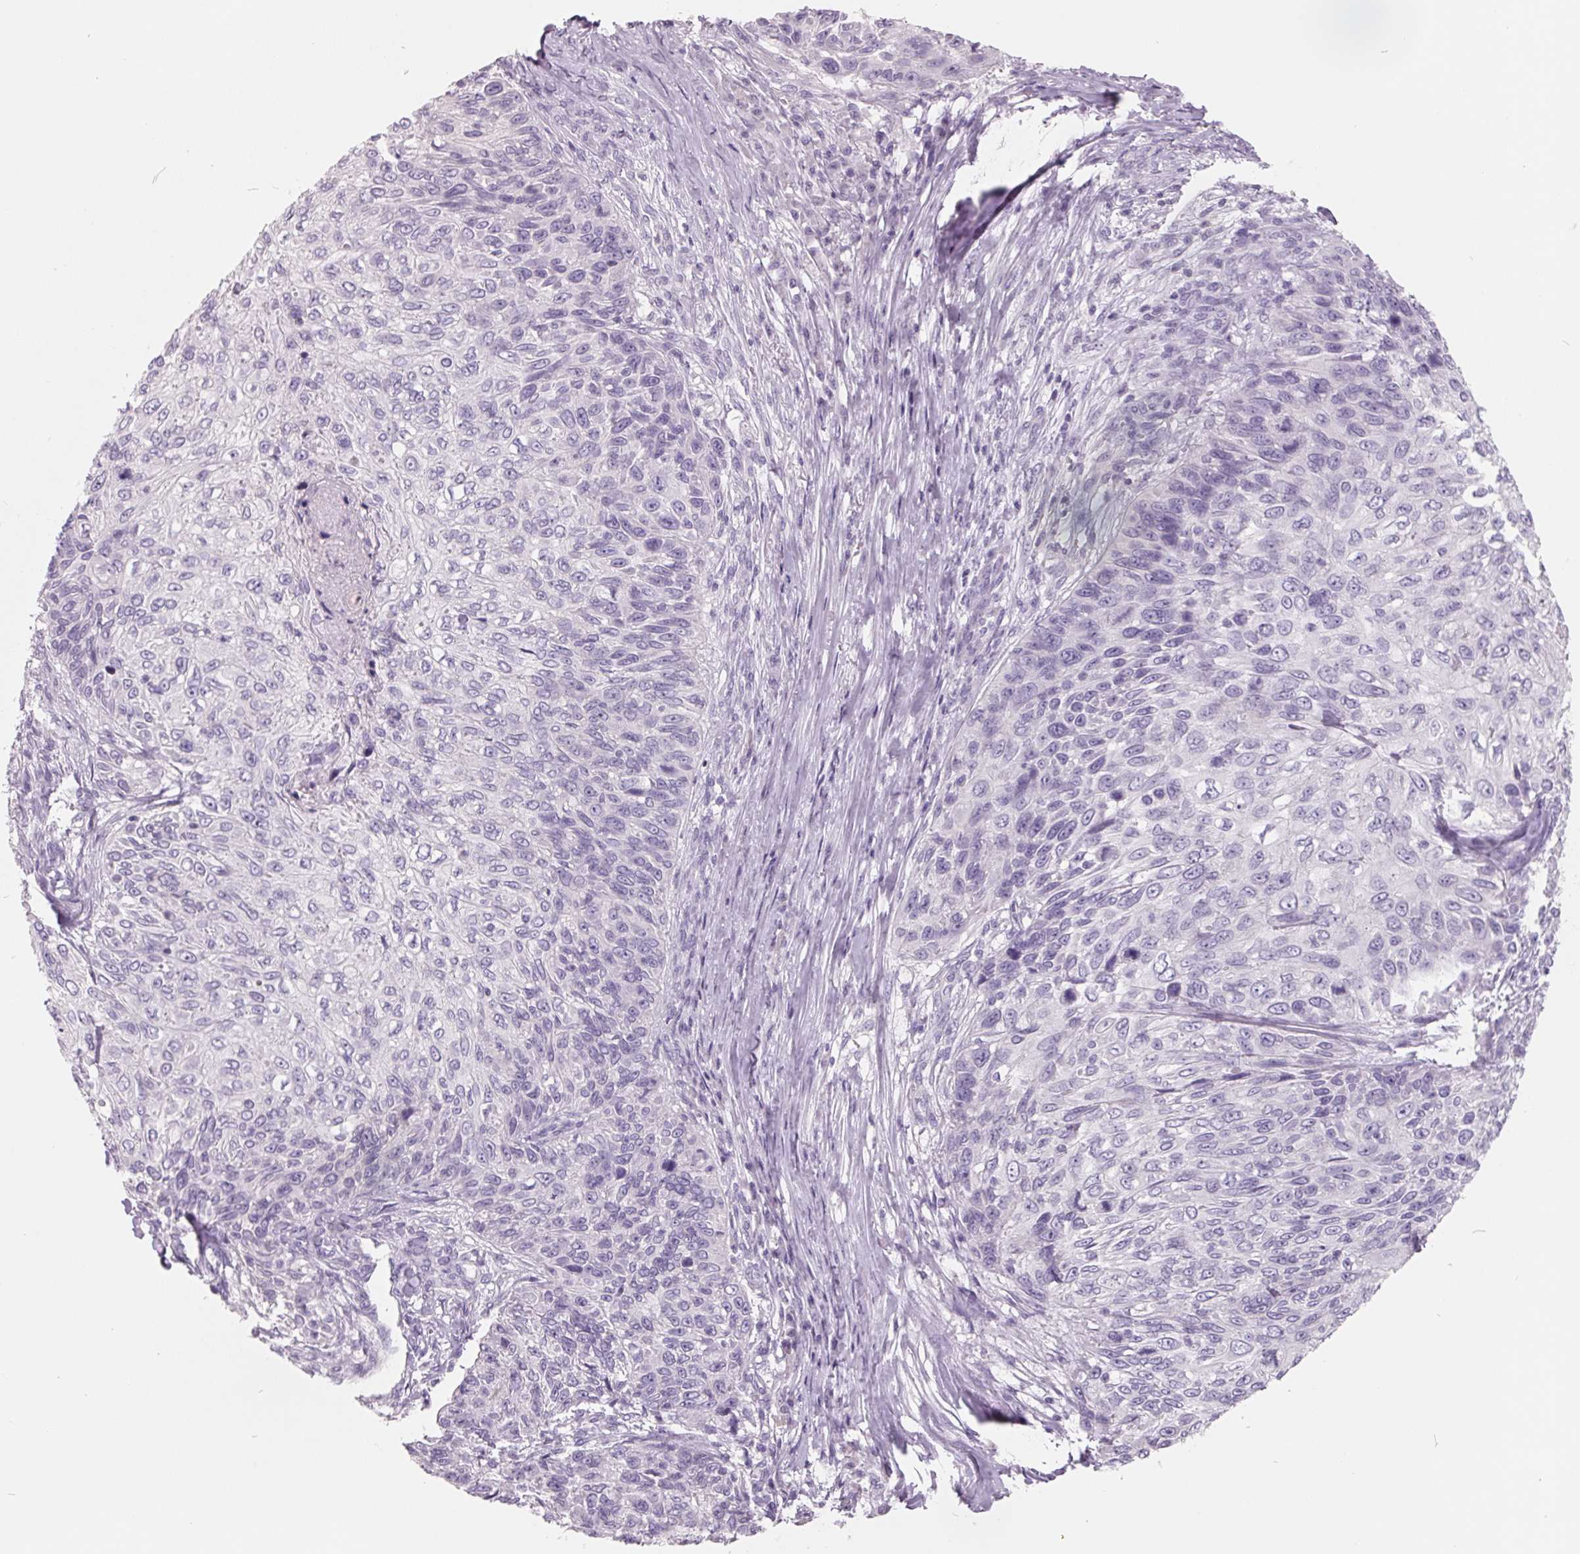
{"staining": {"intensity": "negative", "quantity": "none", "location": "none"}, "tissue": "skin cancer", "cell_type": "Tumor cells", "image_type": "cancer", "snomed": [{"axis": "morphology", "description": "Squamous cell carcinoma, NOS"}, {"axis": "topography", "description": "Skin"}], "caption": "Image shows no protein positivity in tumor cells of squamous cell carcinoma (skin) tissue. (Brightfield microscopy of DAB (3,3'-diaminobenzidine) immunohistochemistry (IHC) at high magnification).", "gene": "FTCD", "patient": {"sex": "male", "age": 92}}